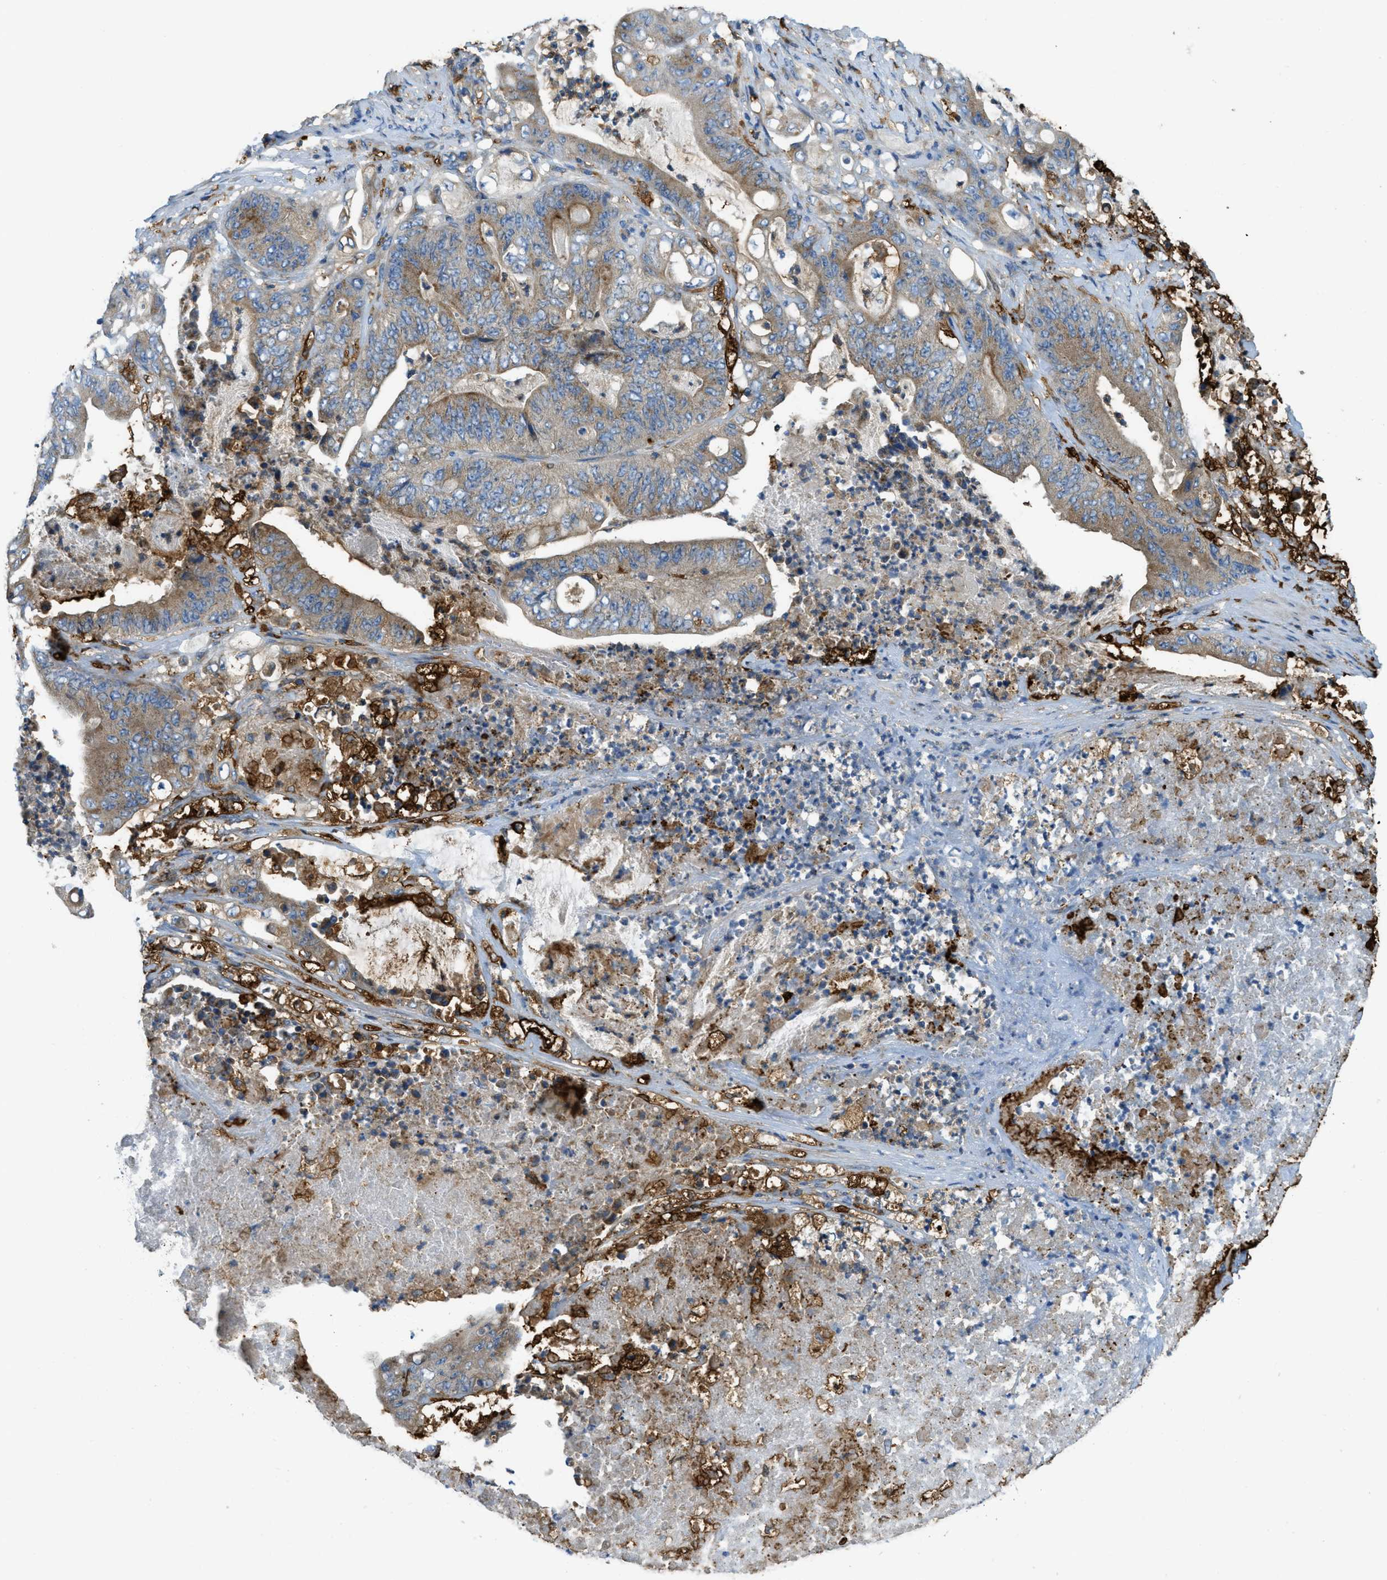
{"staining": {"intensity": "weak", "quantity": ">75%", "location": "cytoplasmic/membranous"}, "tissue": "stomach cancer", "cell_type": "Tumor cells", "image_type": "cancer", "snomed": [{"axis": "morphology", "description": "Adenocarcinoma, NOS"}, {"axis": "topography", "description": "Stomach"}], "caption": "Protein staining by immunohistochemistry displays weak cytoplasmic/membranous staining in approximately >75% of tumor cells in stomach cancer.", "gene": "RFFL", "patient": {"sex": "female", "age": 73}}